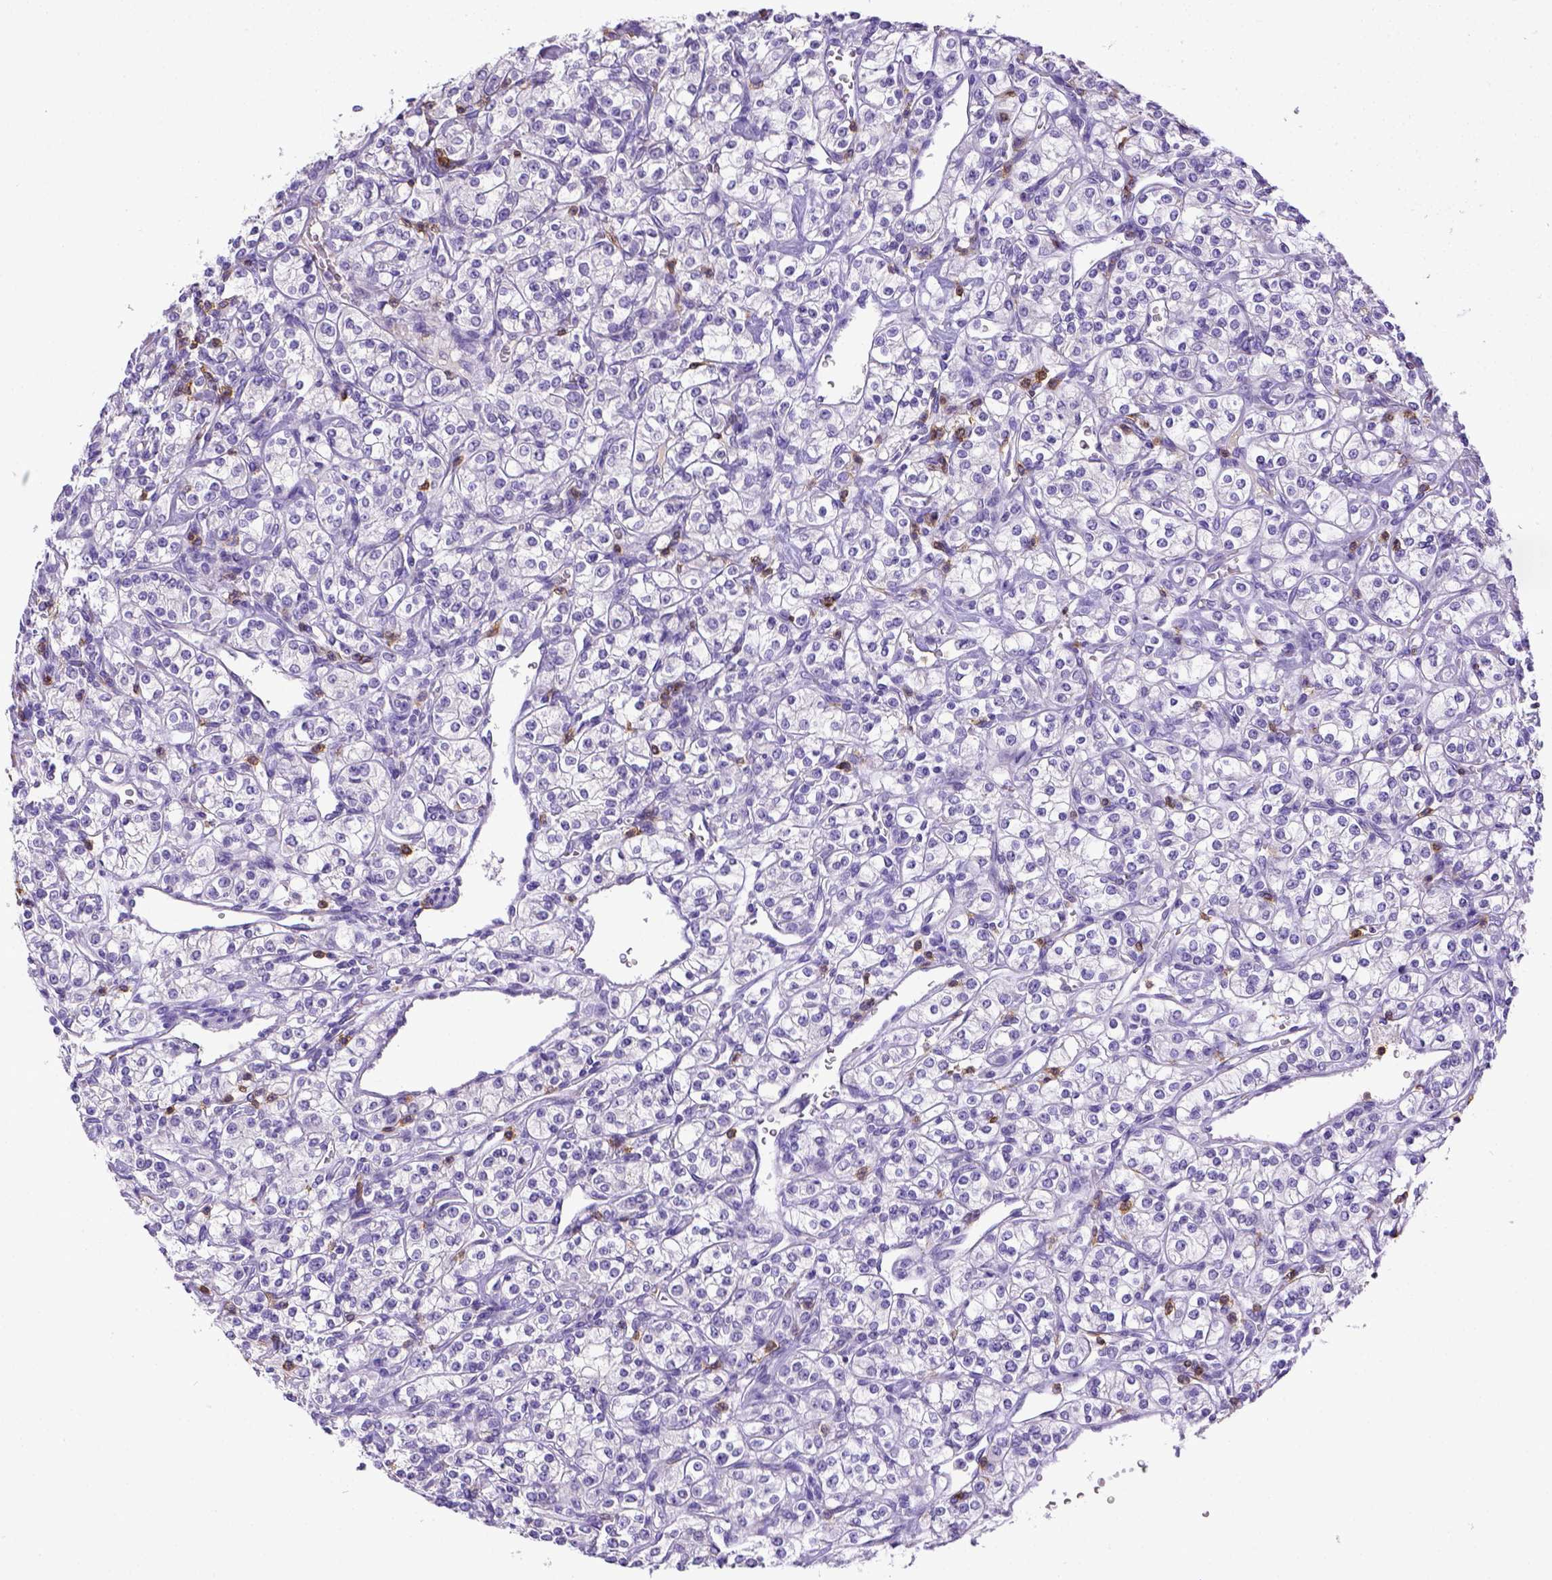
{"staining": {"intensity": "negative", "quantity": "none", "location": "none"}, "tissue": "renal cancer", "cell_type": "Tumor cells", "image_type": "cancer", "snomed": [{"axis": "morphology", "description": "Adenocarcinoma, NOS"}, {"axis": "topography", "description": "Kidney"}], "caption": "Immunohistochemistry of human renal cancer (adenocarcinoma) shows no positivity in tumor cells.", "gene": "CD3E", "patient": {"sex": "male", "age": 77}}